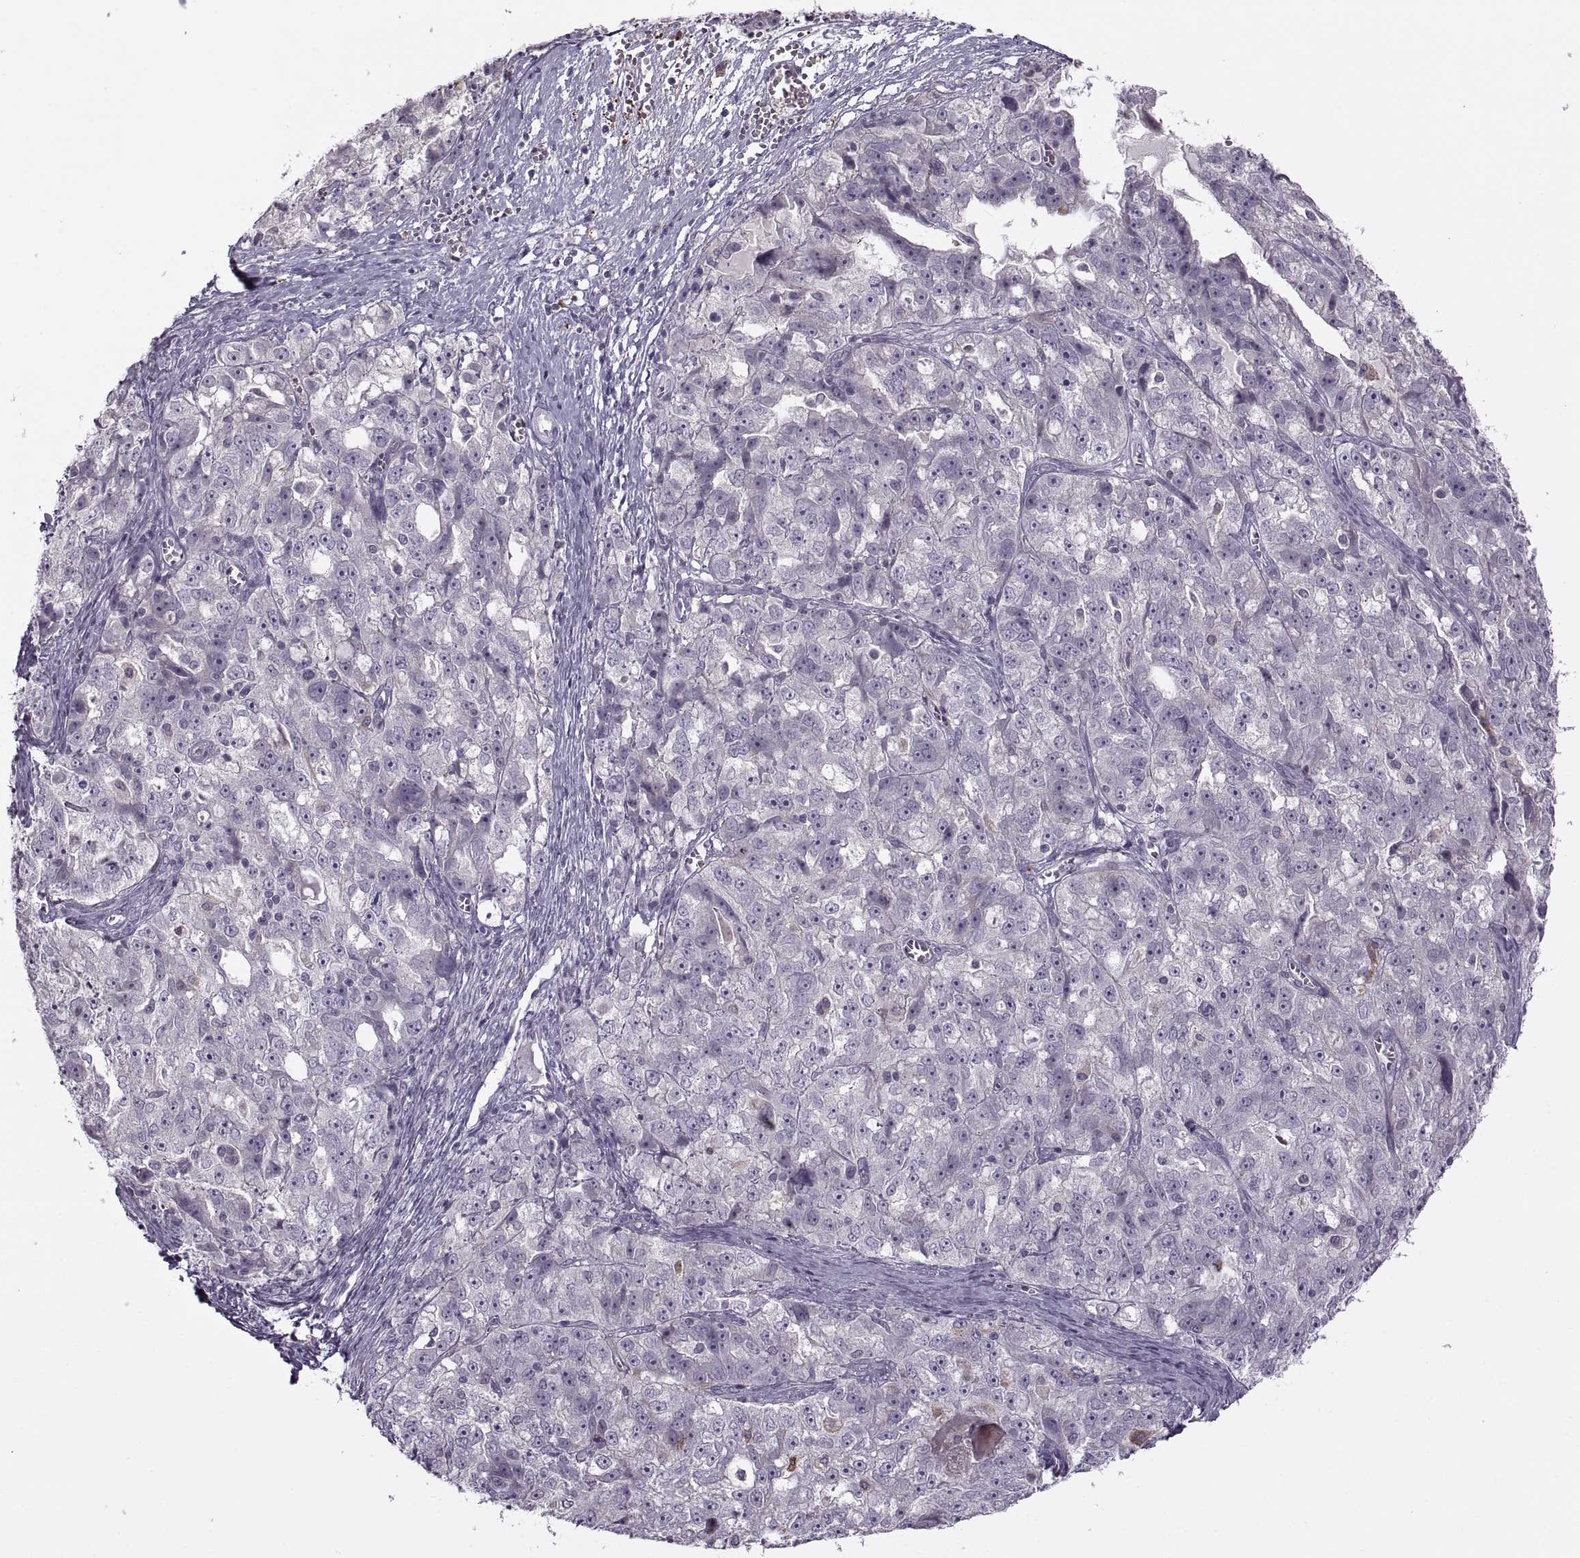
{"staining": {"intensity": "negative", "quantity": "none", "location": "none"}, "tissue": "ovarian cancer", "cell_type": "Tumor cells", "image_type": "cancer", "snomed": [{"axis": "morphology", "description": "Cystadenocarcinoma, serous, NOS"}, {"axis": "topography", "description": "Ovary"}], "caption": "Immunohistochemistry (IHC) of human serous cystadenocarcinoma (ovarian) shows no expression in tumor cells.", "gene": "H2AP", "patient": {"sex": "female", "age": 51}}